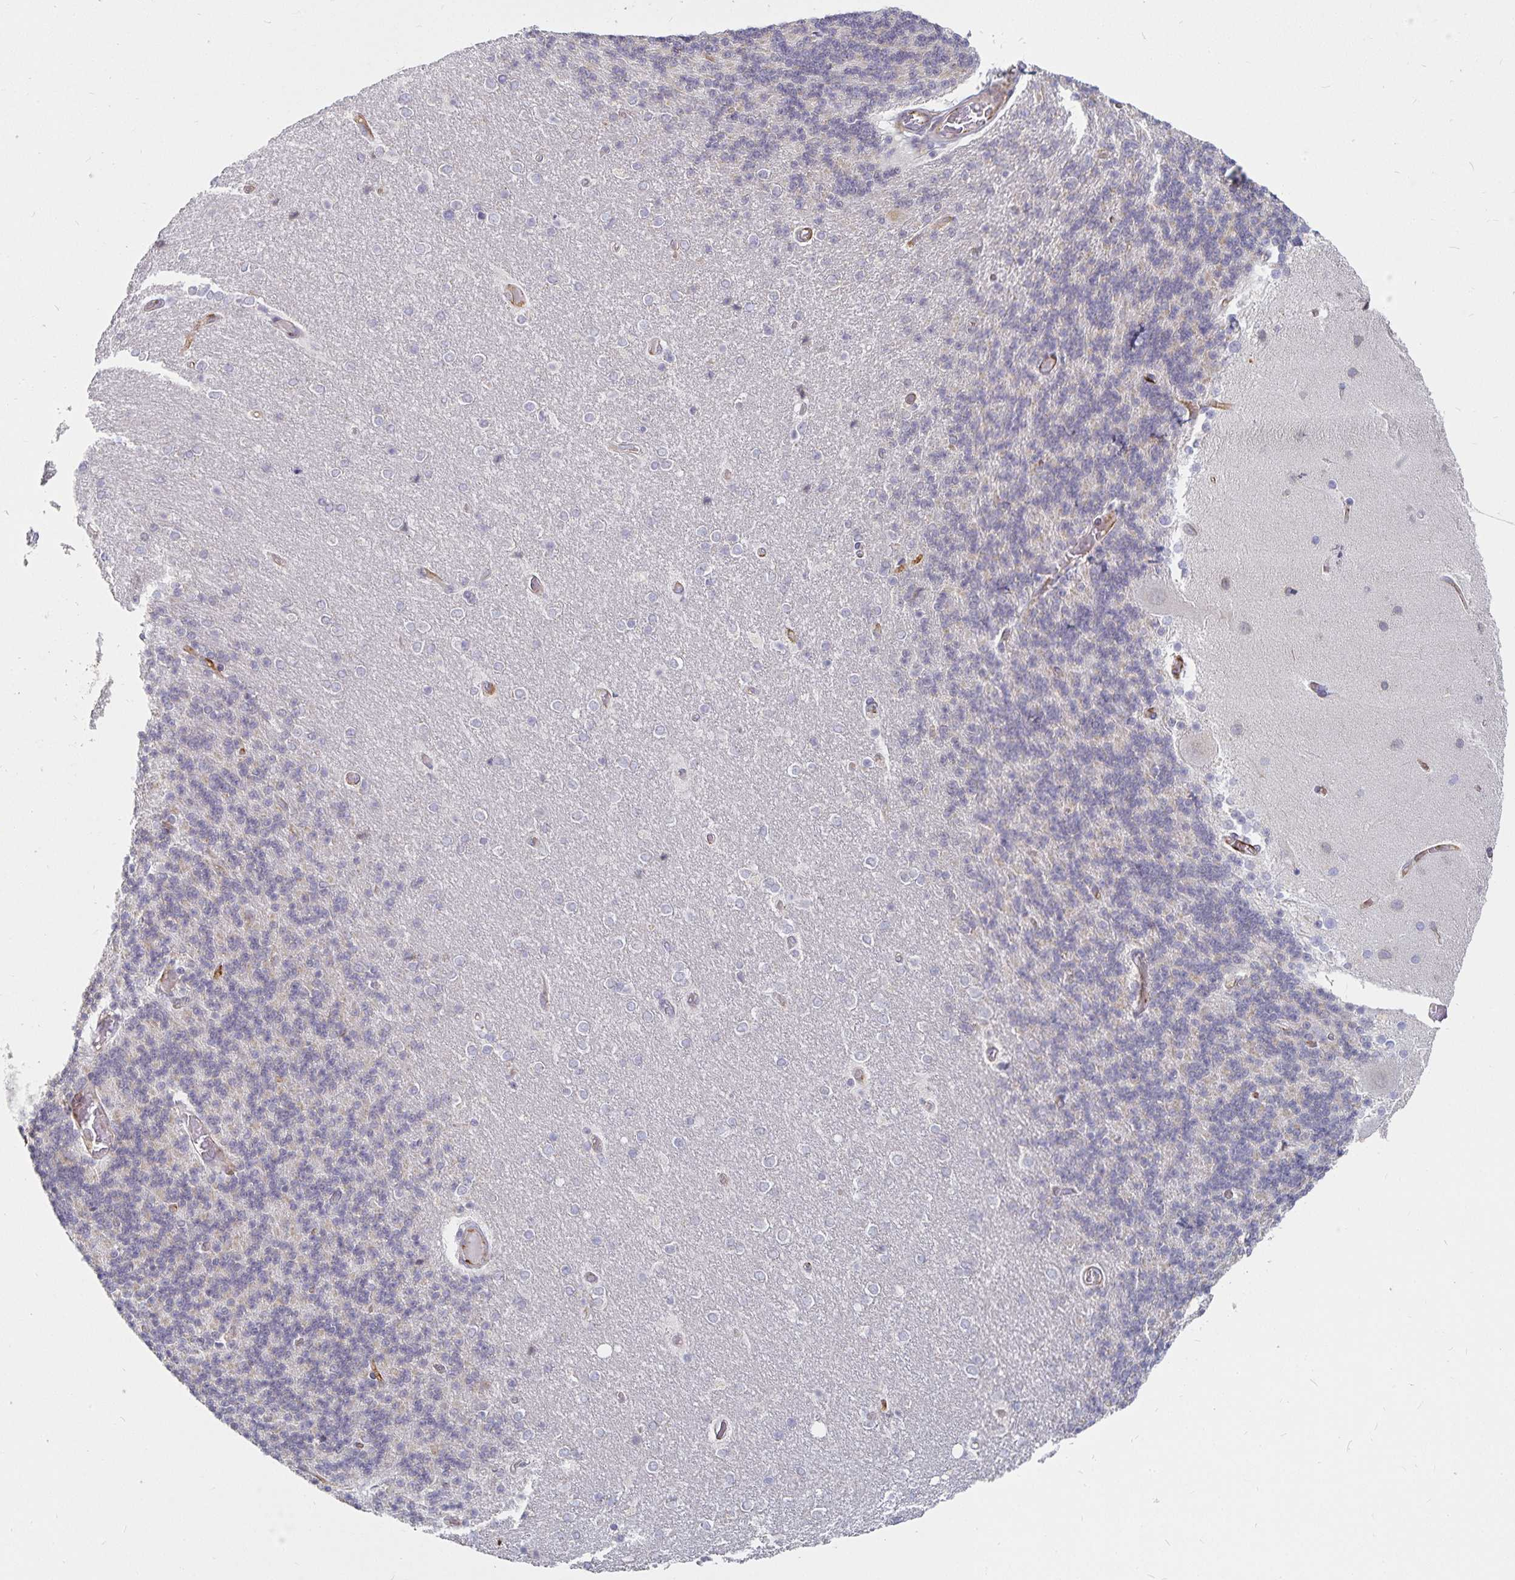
{"staining": {"intensity": "negative", "quantity": "none", "location": "none"}, "tissue": "cerebellum", "cell_type": "Cells in granular layer", "image_type": "normal", "snomed": [{"axis": "morphology", "description": "Normal tissue, NOS"}, {"axis": "topography", "description": "Cerebellum"}], "caption": "DAB (3,3'-diaminobenzidine) immunohistochemical staining of benign cerebellum demonstrates no significant staining in cells in granular layer. (Immunohistochemistry, brightfield microscopy, high magnification).", "gene": "S100G", "patient": {"sex": "female", "age": 54}}